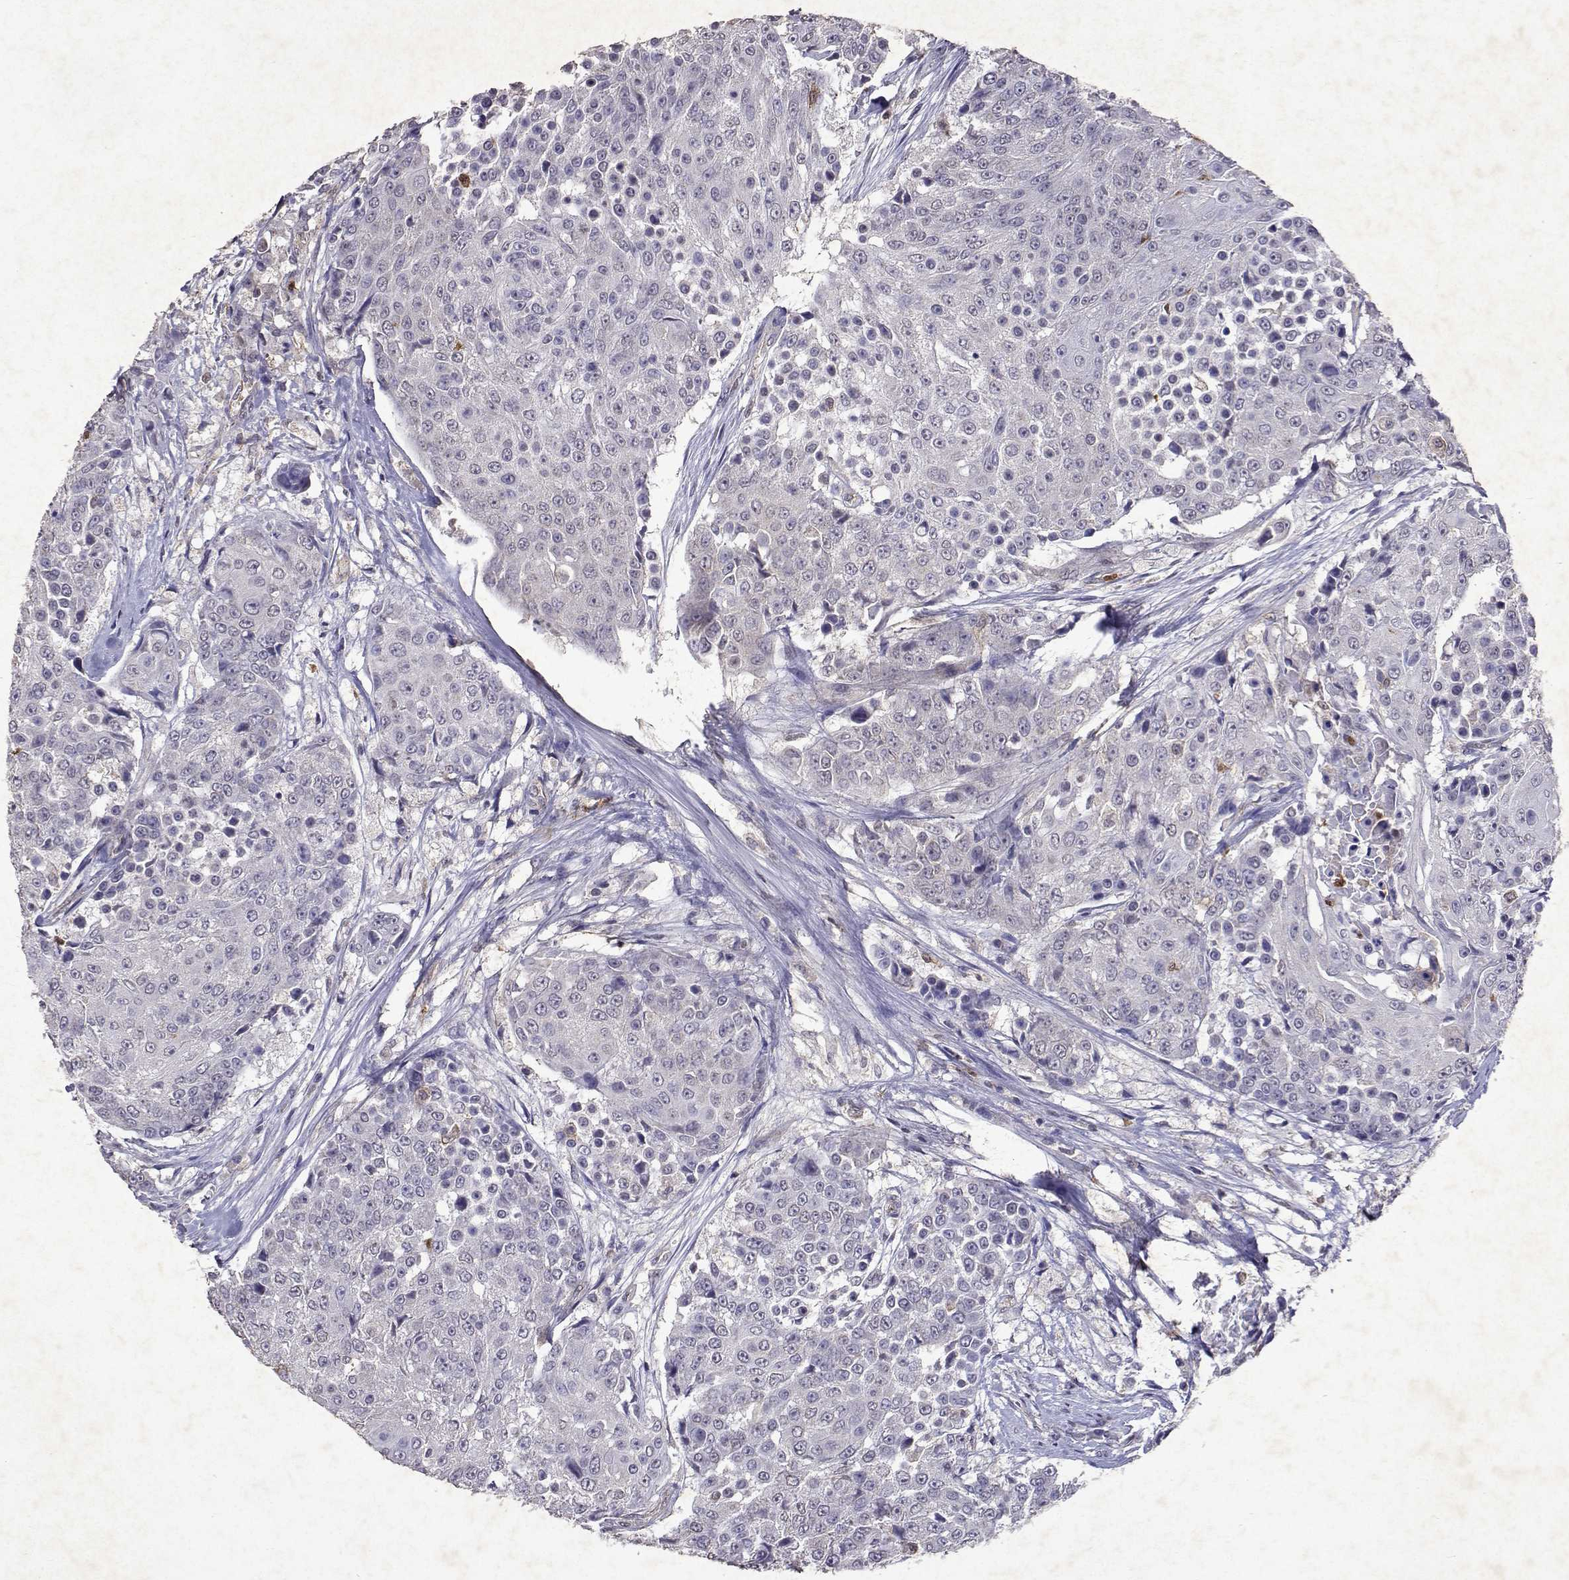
{"staining": {"intensity": "negative", "quantity": "none", "location": "none"}, "tissue": "urothelial cancer", "cell_type": "Tumor cells", "image_type": "cancer", "snomed": [{"axis": "morphology", "description": "Urothelial carcinoma, High grade"}, {"axis": "topography", "description": "Urinary bladder"}], "caption": "This is a image of immunohistochemistry staining of urothelial cancer, which shows no positivity in tumor cells.", "gene": "APAF1", "patient": {"sex": "female", "age": 63}}